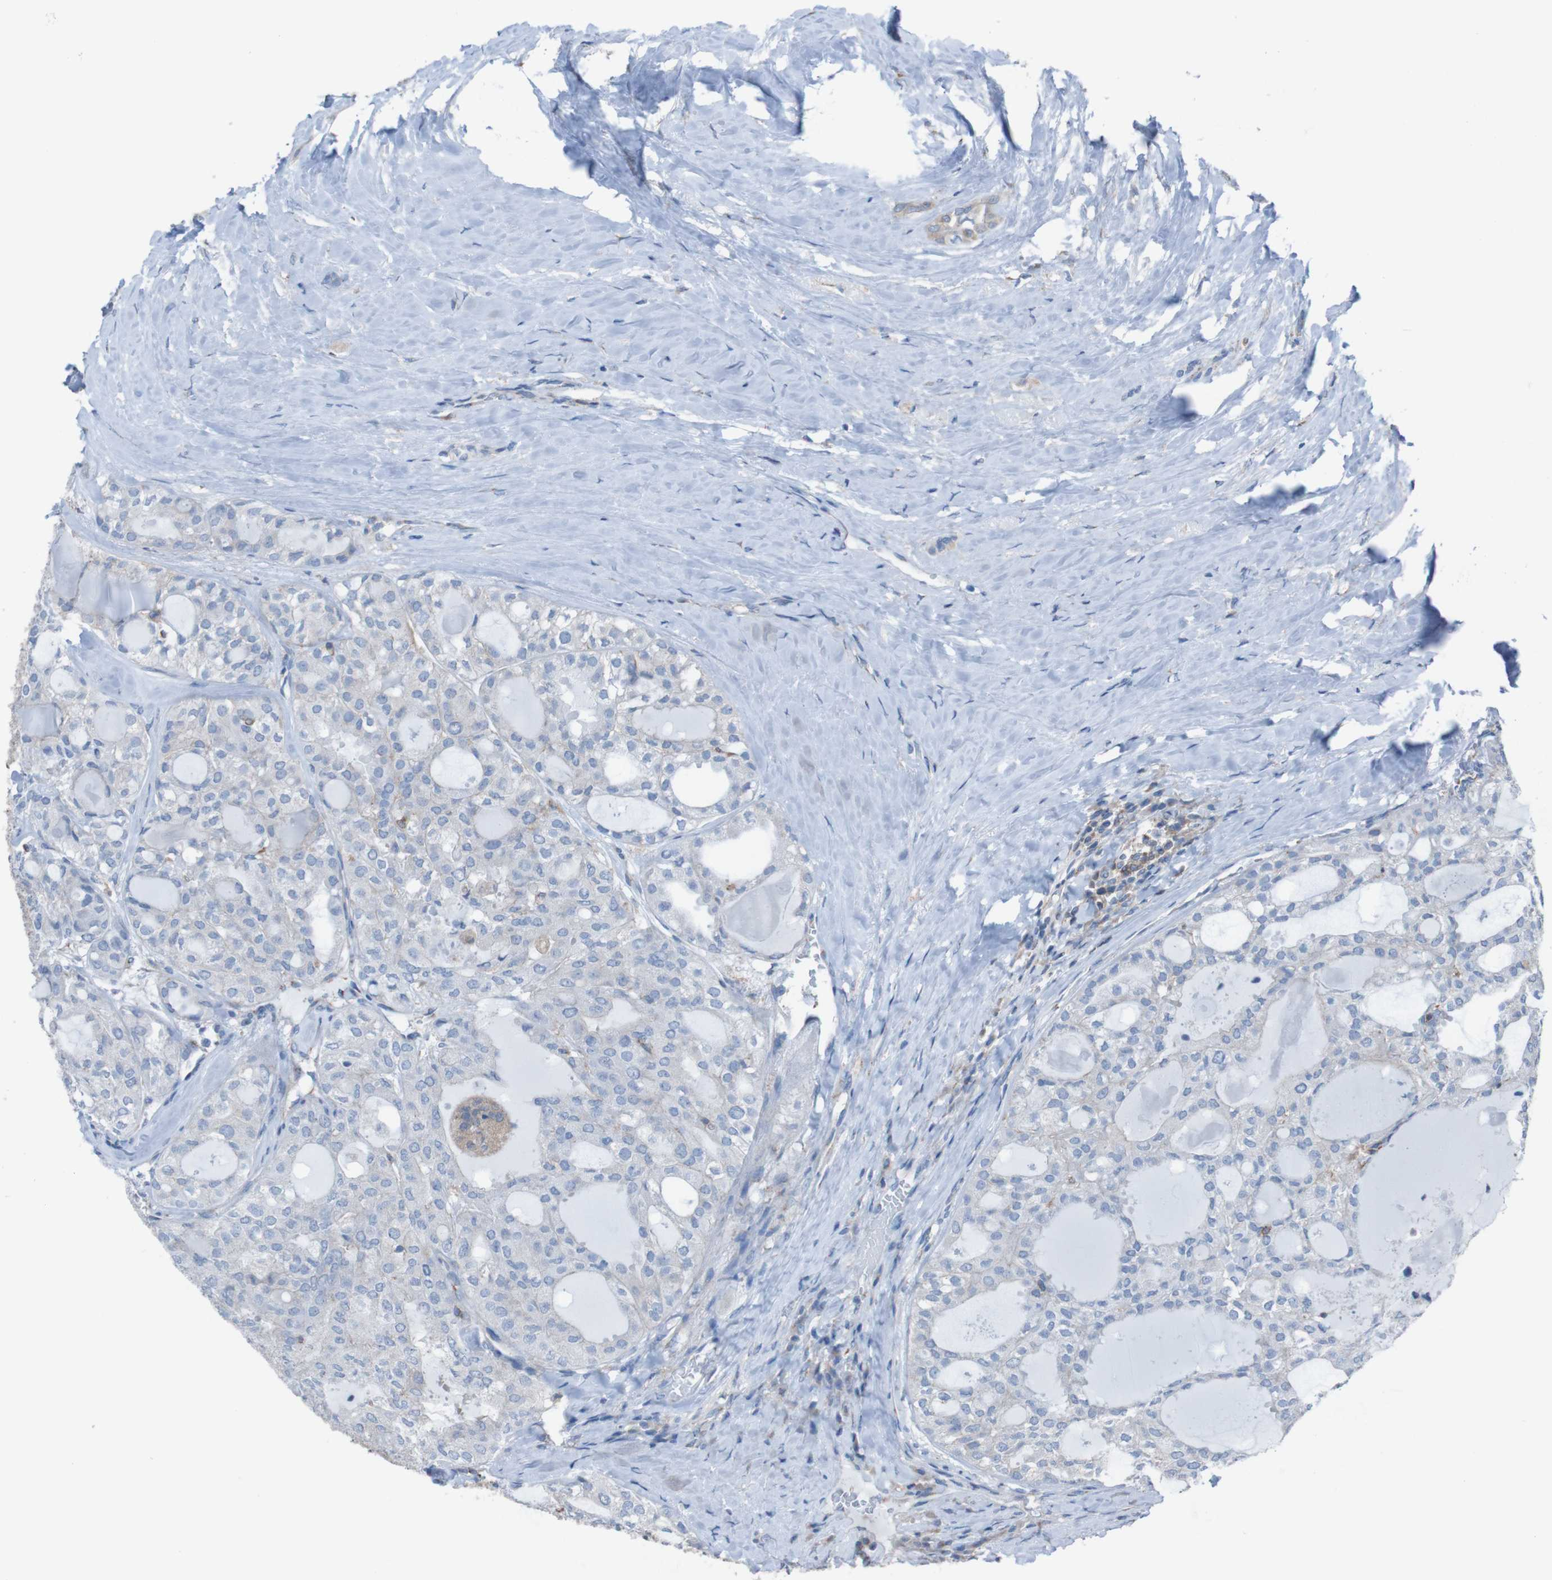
{"staining": {"intensity": "negative", "quantity": "none", "location": "none"}, "tissue": "thyroid cancer", "cell_type": "Tumor cells", "image_type": "cancer", "snomed": [{"axis": "morphology", "description": "Follicular adenoma carcinoma, NOS"}, {"axis": "topography", "description": "Thyroid gland"}], "caption": "Thyroid cancer (follicular adenoma carcinoma) was stained to show a protein in brown. There is no significant positivity in tumor cells.", "gene": "MINAR1", "patient": {"sex": "male", "age": 75}}